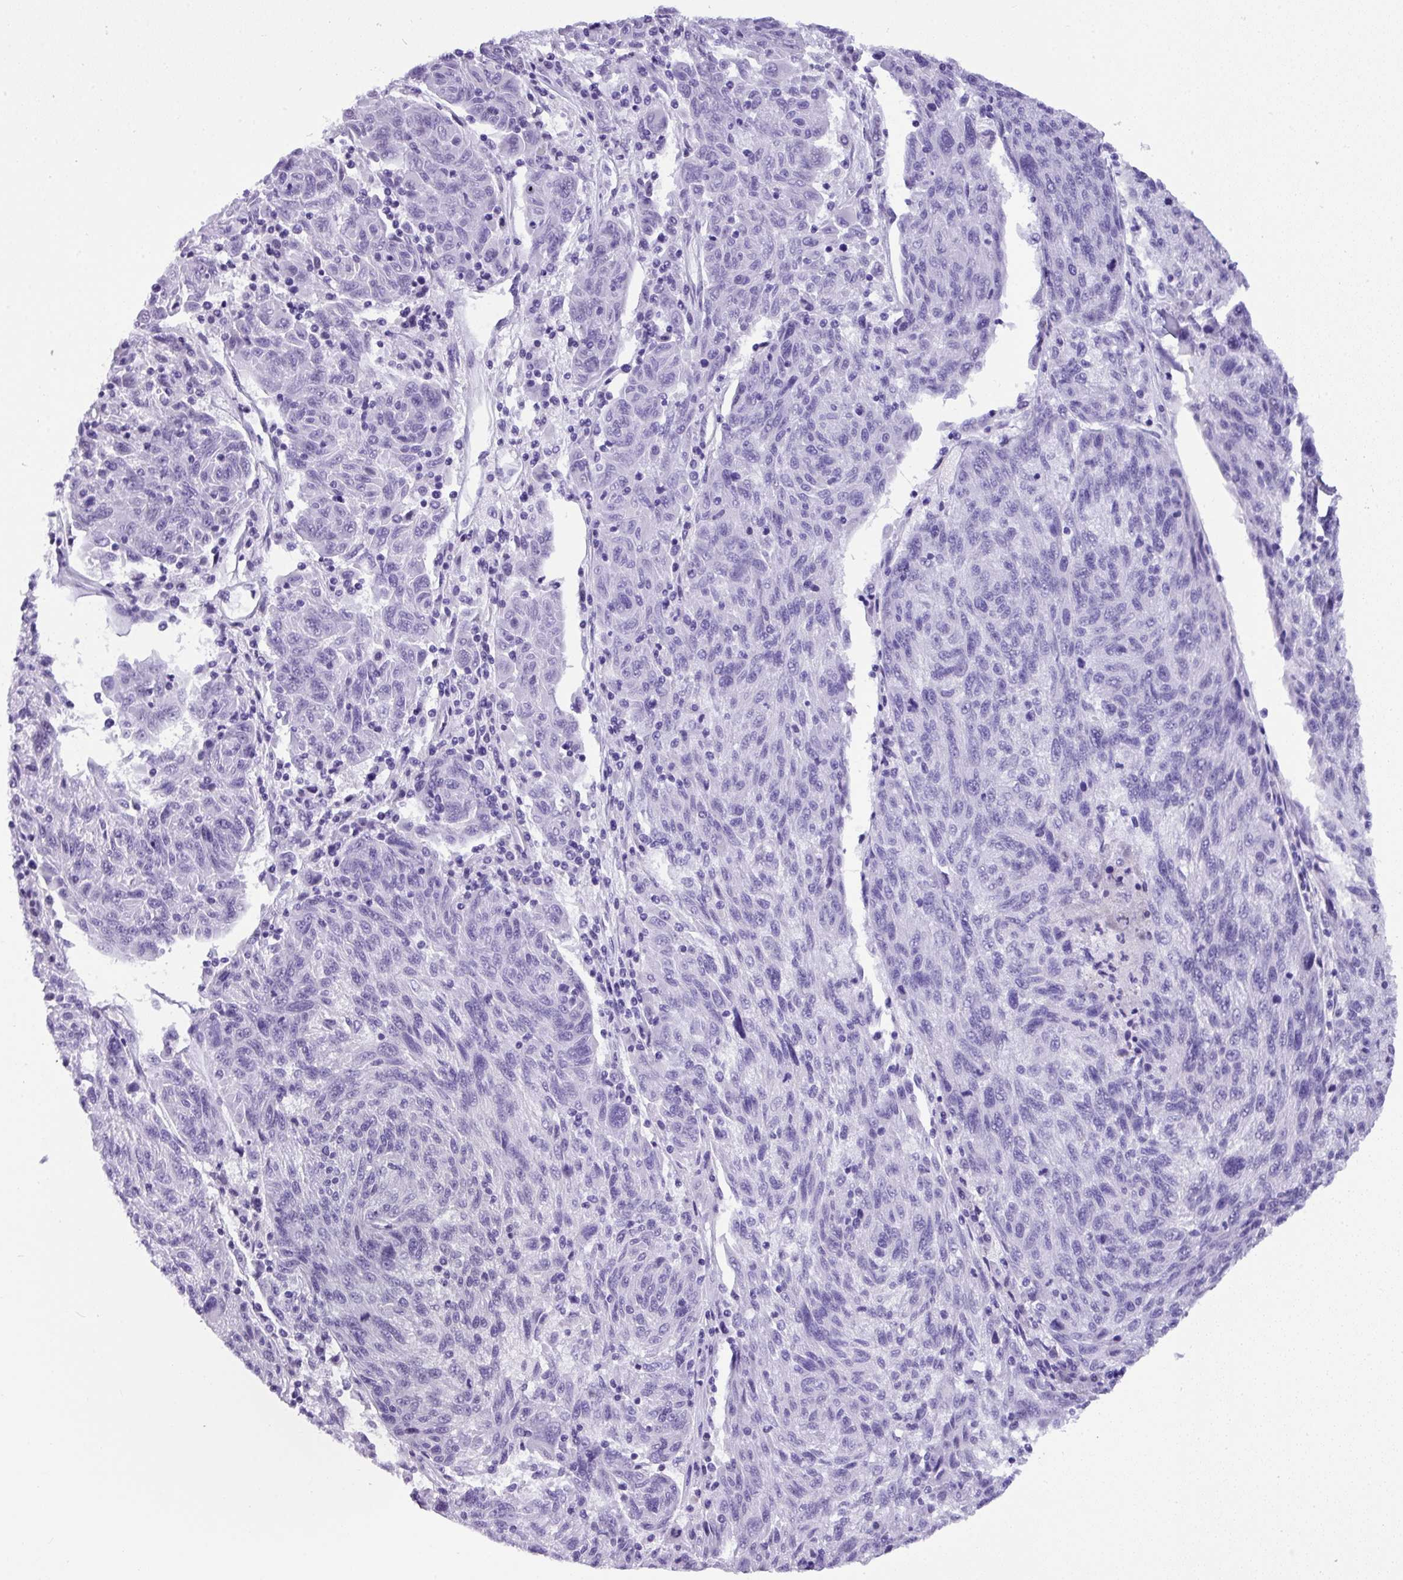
{"staining": {"intensity": "negative", "quantity": "none", "location": "none"}, "tissue": "melanoma", "cell_type": "Tumor cells", "image_type": "cancer", "snomed": [{"axis": "morphology", "description": "Malignant melanoma, NOS"}, {"axis": "topography", "description": "Skin"}], "caption": "This photomicrograph is of melanoma stained with immunohistochemistry (IHC) to label a protein in brown with the nuclei are counter-stained blue. There is no expression in tumor cells.", "gene": "MUC21", "patient": {"sex": "male", "age": 53}}